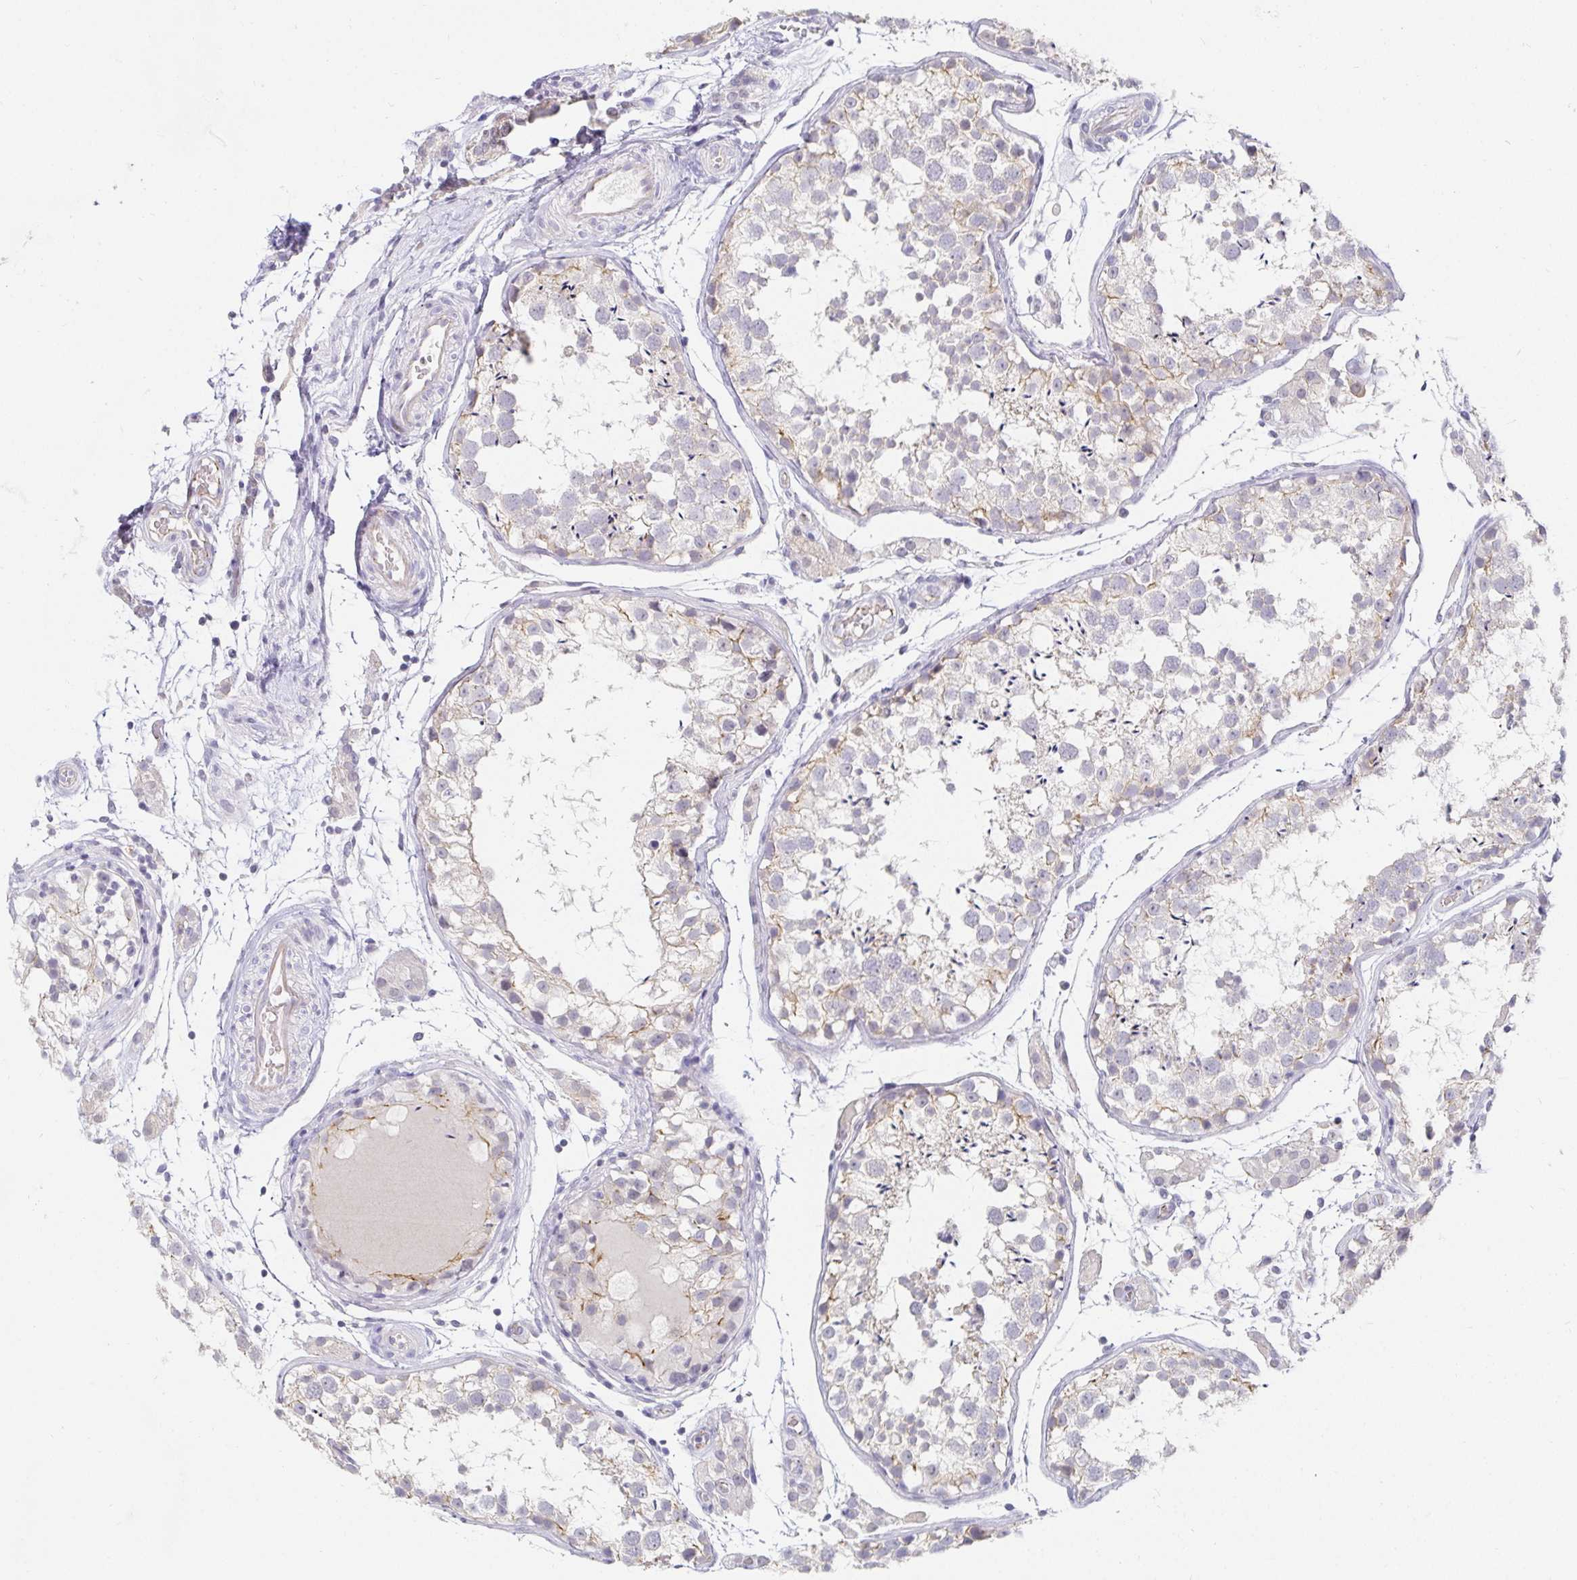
{"staining": {"intensity": "weak", "quantity": "<25%", "location": "cytoplasmic/membranous"}, "tissue": "testis", "cell_type": "Cells in seminiferous ducts", "image_type": "normal", "snomed": [{"axis": "morphology", "description": "Normal tissue, NOS"}, {"axis": "morphology", "description": "Seminoma, NOS"}, {"axis": "topography", "description": "Testis"}], "caption": "DAB immunohistochemical staining of benign human testis demonstrates no significant staining in cells in seminiferous ducts. The staining was performed using DAB (3,3'-diaminobenzidine) to visualize the protein expression in brown, while the nuclei were stained in blue with hematoxylin (Magnification: 20x).", "gene": "PDX1", "patient": {"sex": "male", "age": 29}}